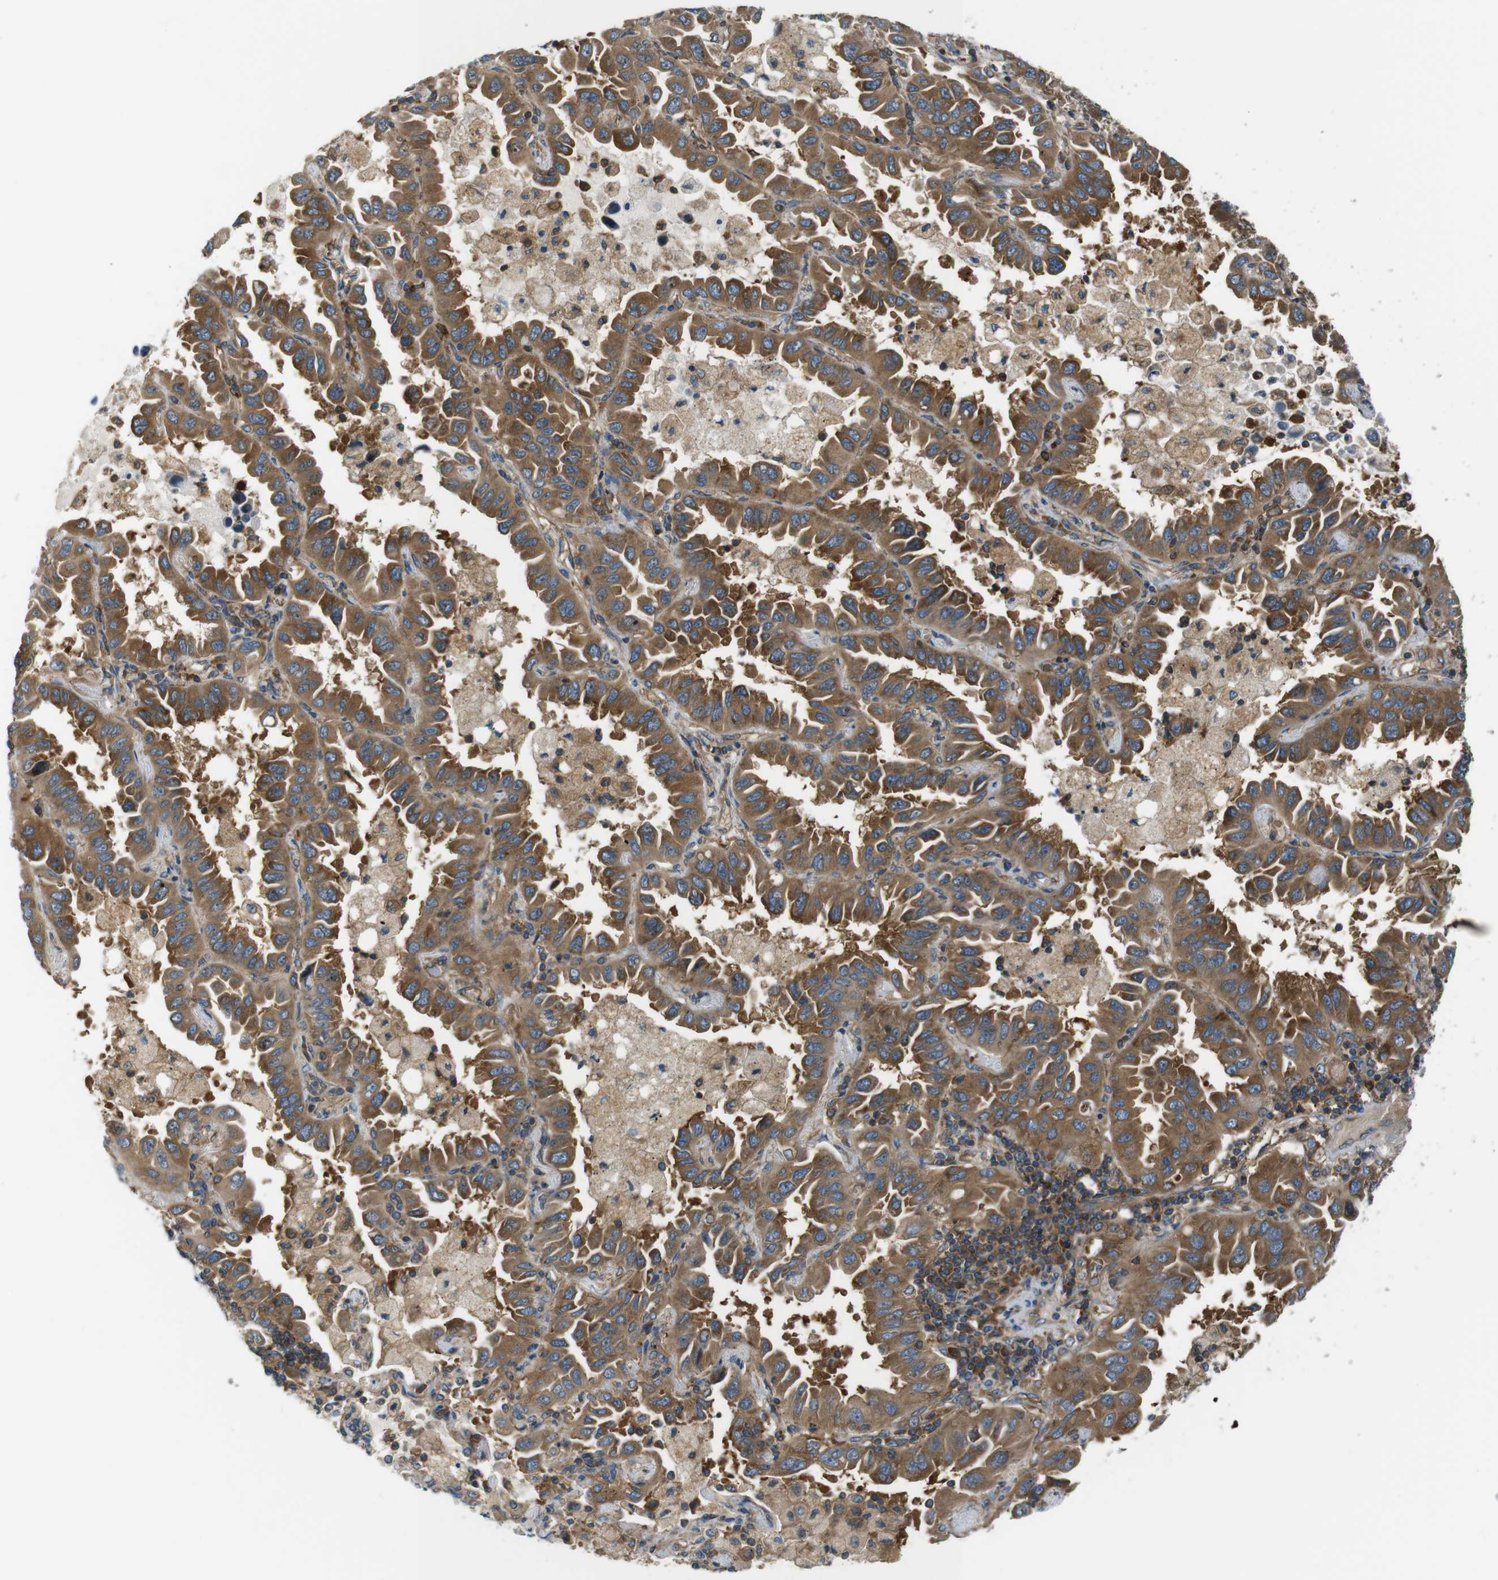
{"staining": {"intensity": "moderate", "quantity": ">75%", "location": "cytoplasmic/membranous"}, "tissue": "lung cancer", "cell_type": "Tumor cells", "image_type": "cancer", "snomed": [{"axis": "morphology", "description": "Adenocarcinoma, NOS"}, {"axis": "topography", "description": "Lung"}], "caption": "IHC photomicrograph of neoplastic tissue: adenocarcinoma (lung) stained using immunohistochemistry (IHC) reveals medium levels of moderate protein expression localized specifically in the cytoplasmic/membranous of tumor cells, appearing as a cytoplasmic/membranous brown color.", "gene": "TSC1", "patient": {"sex": "male", "age": 64}}